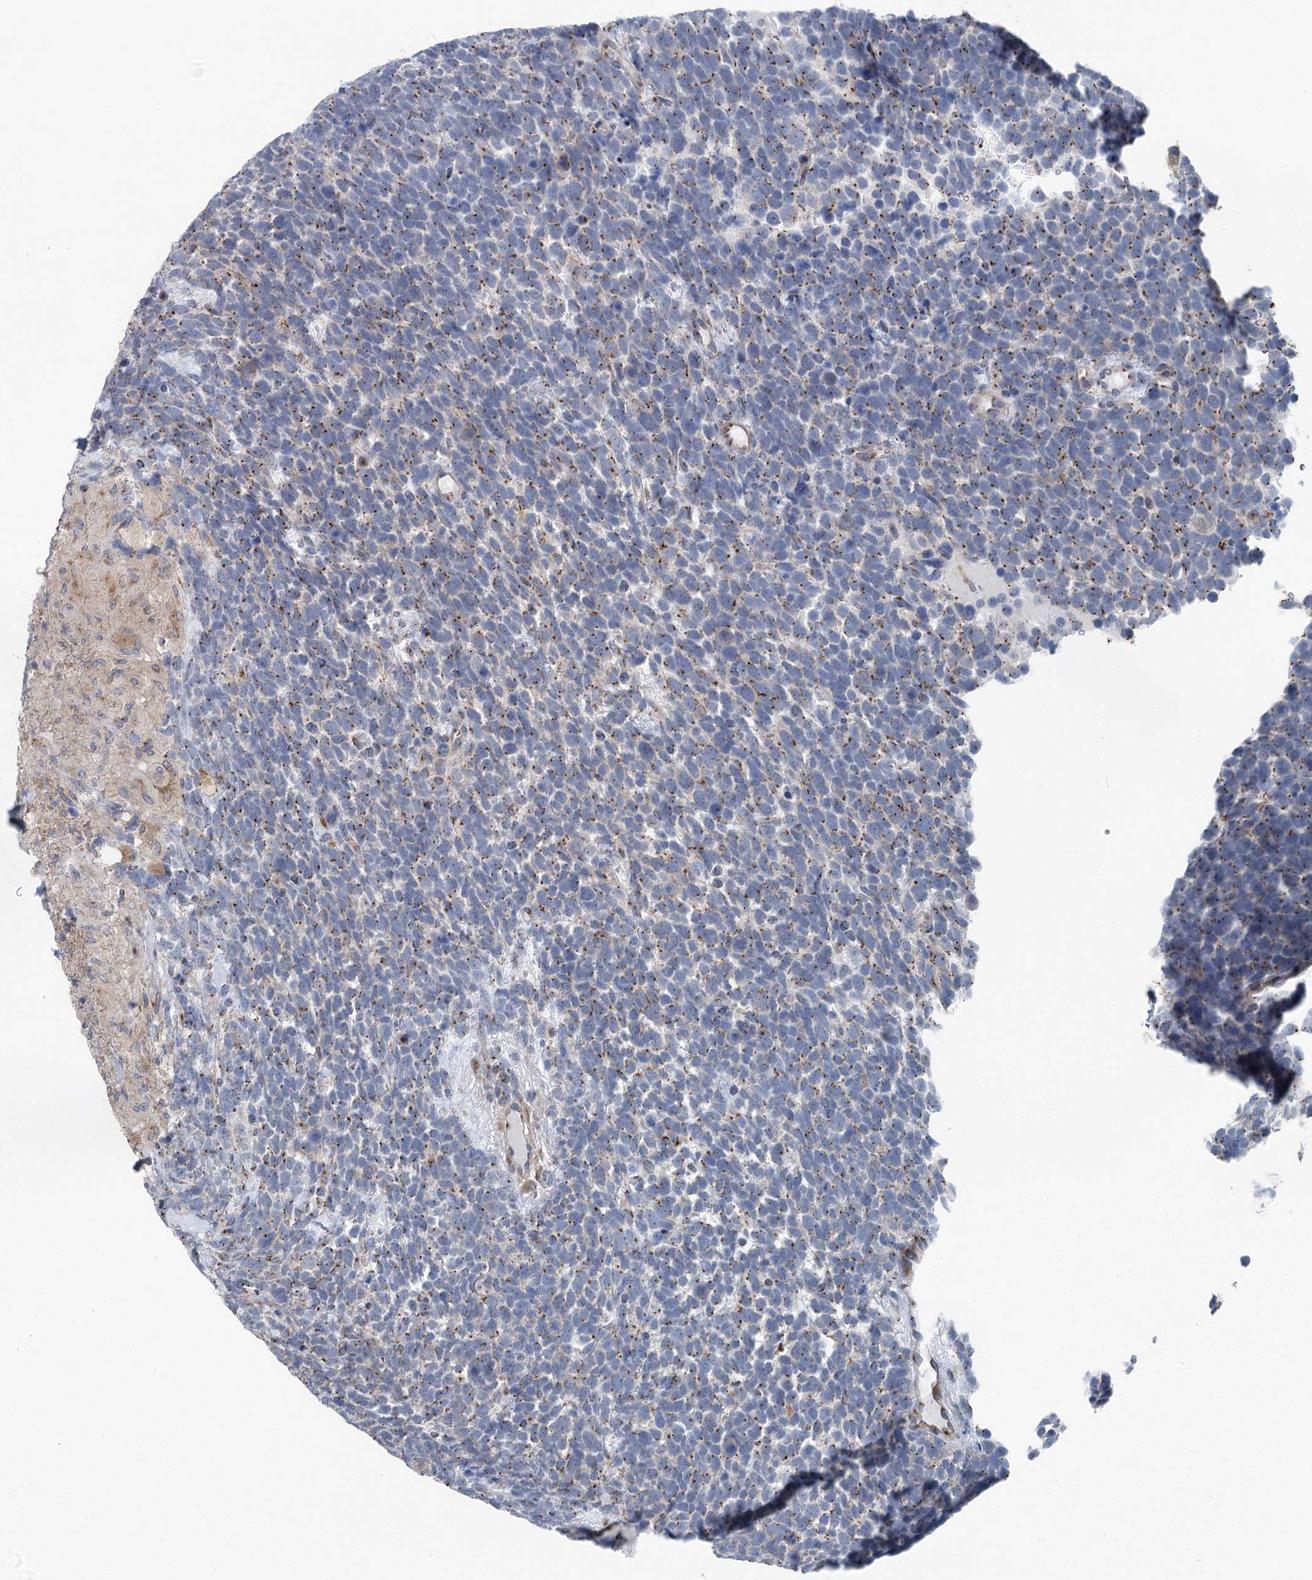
{"staining": {"intensity": "moderate", "quantity": "<25%", "location": "cytoplasmic/membranous"}, "tissue": "urothelial cancer", "cell_type": "Tumor cells", "image_type": "cancer", "snomed": [{"axis": "morphology", "description": "Urothelial carcinoma, High grade"}, {"axis": "topography", "description": "Urinary bladder"}], "caption": "Urothelial cancer tissue reveals moderate cytoplasmic/membranous positivity in approximately <25% of tumor cells", "gene": "ITIH5", "patient": {"sex": "female", "age": 82}}